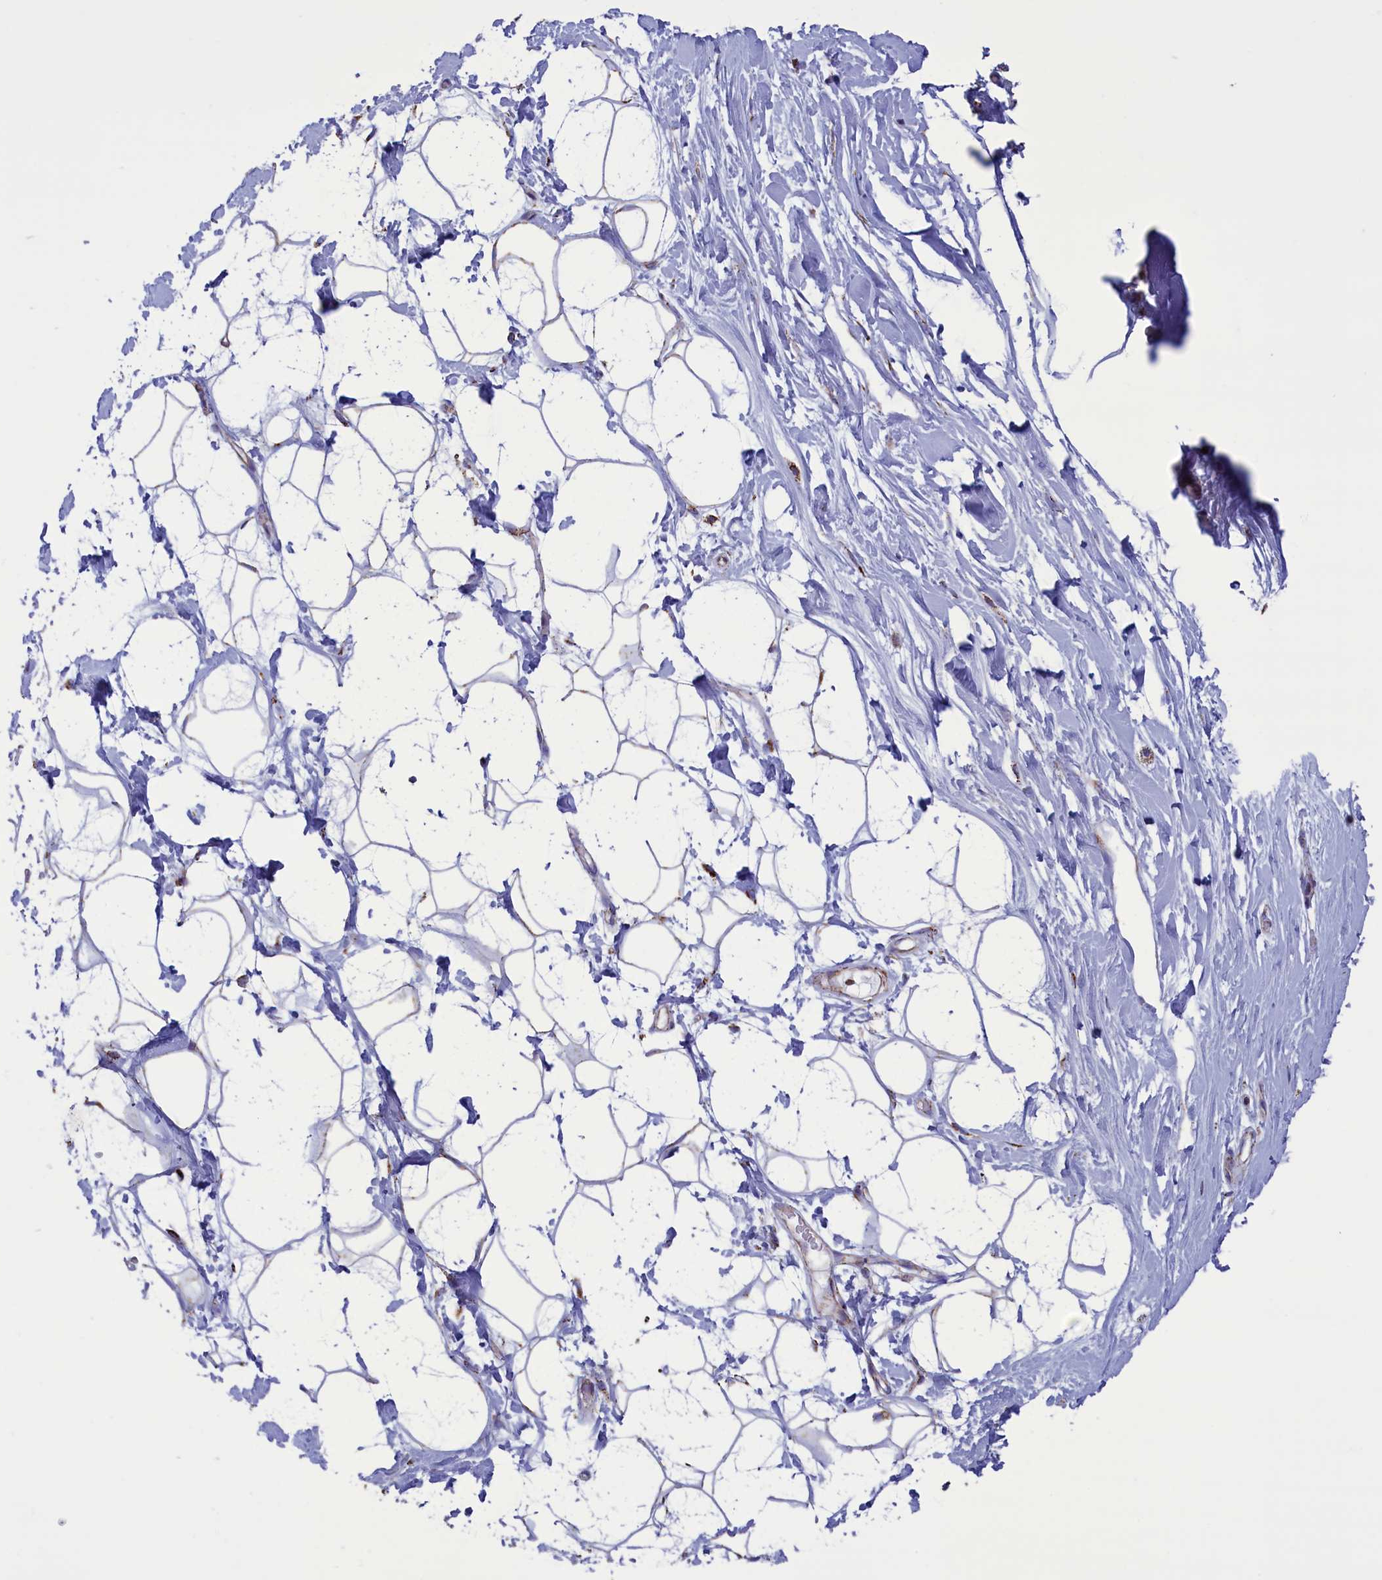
{"staining": {"intensity": "weak", "quantity": "25%-75%", "location": "cytoplasmic/membranous"}, "tissue": "adipose tissue", "cell_type": "Adipocytes", "image_type": "normal", "snomed": [{"axis": "morphology", "description": "Normal tissue, NOS"}, {"axis": "topography", "description": "Breast"}], "caption": "Human adipose tissue stained for a protein (brown) demonstrates weak cytoplasmic/membranous positive staining in about 25%-75% of adipocytes.", "gene": "ISOC2", "patient": {"sex": "female", "age": 26}}